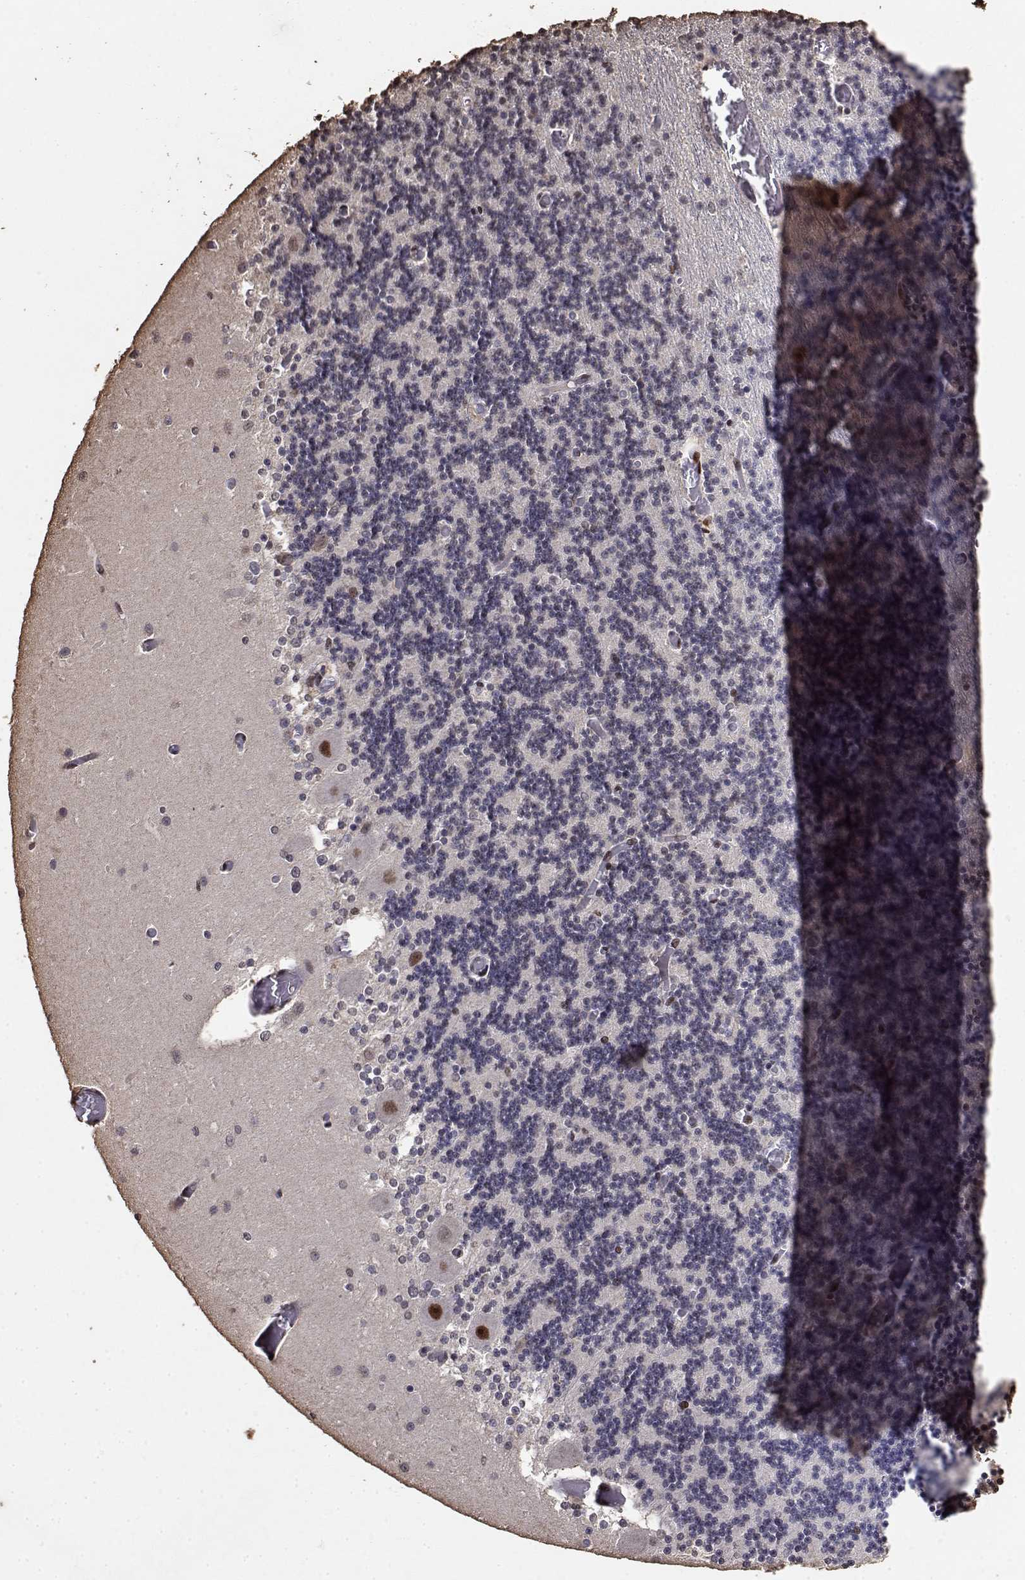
{"staining": {"intensity": "moderate", "quantity": "<25%", "location": "nuclear"}, "tissue": "cerebellum", "cell_type": "Cells in granular layer", "image_type": "normal", "snomed": [{"axis": "morphology", "description": "Normal tissue, NOS"}, {"axis": "topography", "description": "Cerebellum"}], "caption": "Cerebellum stained for a protein demonstrates moderate nuclear positivity in cells in granular layer. Using DAB (3,3'-diaminobenzidine) (brown) and hematoxylin (blue) stains, captured at high magnification using brightfield microscopy.", "gene": "TOE1", "patient": {"sex": "female", "age": 28}}